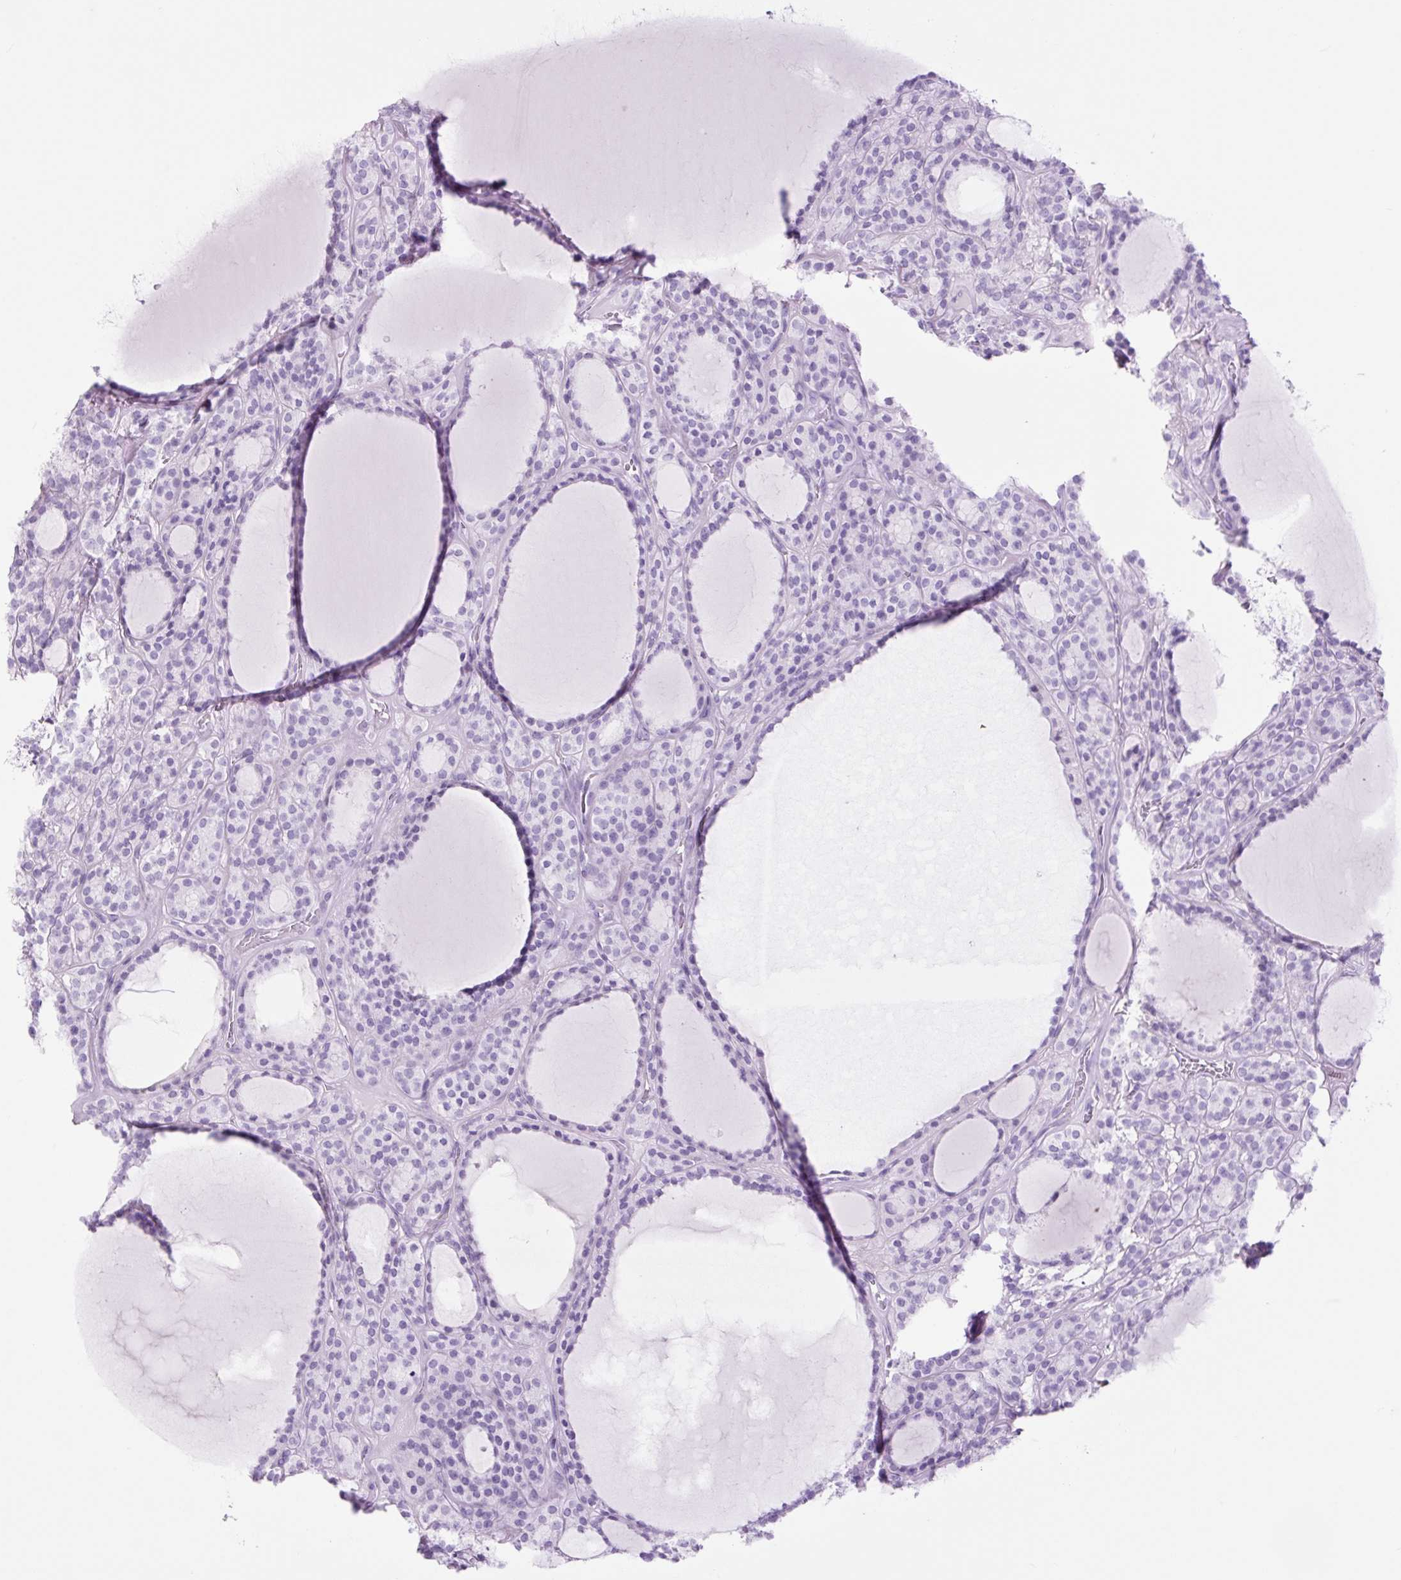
{"staining": {"intensity": "negative", "quantity": "none", "location": "none"}, "tissue": "thyroid cancer", "cell_type": "Tumor cells", "image_type": "cancer", "snomed": [{"axis": "morphology", "description": "Follicular adenoma carcinoma, NOS"}, {"axis": "topography", "description": "Thyroid gland"}], "caption": "Immunohistochemistry of human thyroid cancer (follicular adenoma carcinoma) shows no staining in tumor cells. (Stains: DAB immunohistochemistry (IHC) with hematoxylin counter stain, Microscopy: brightfield microscopy at high magnification).", "gene": "TFF2", "patient": {"sex": "female", "age": 63}}